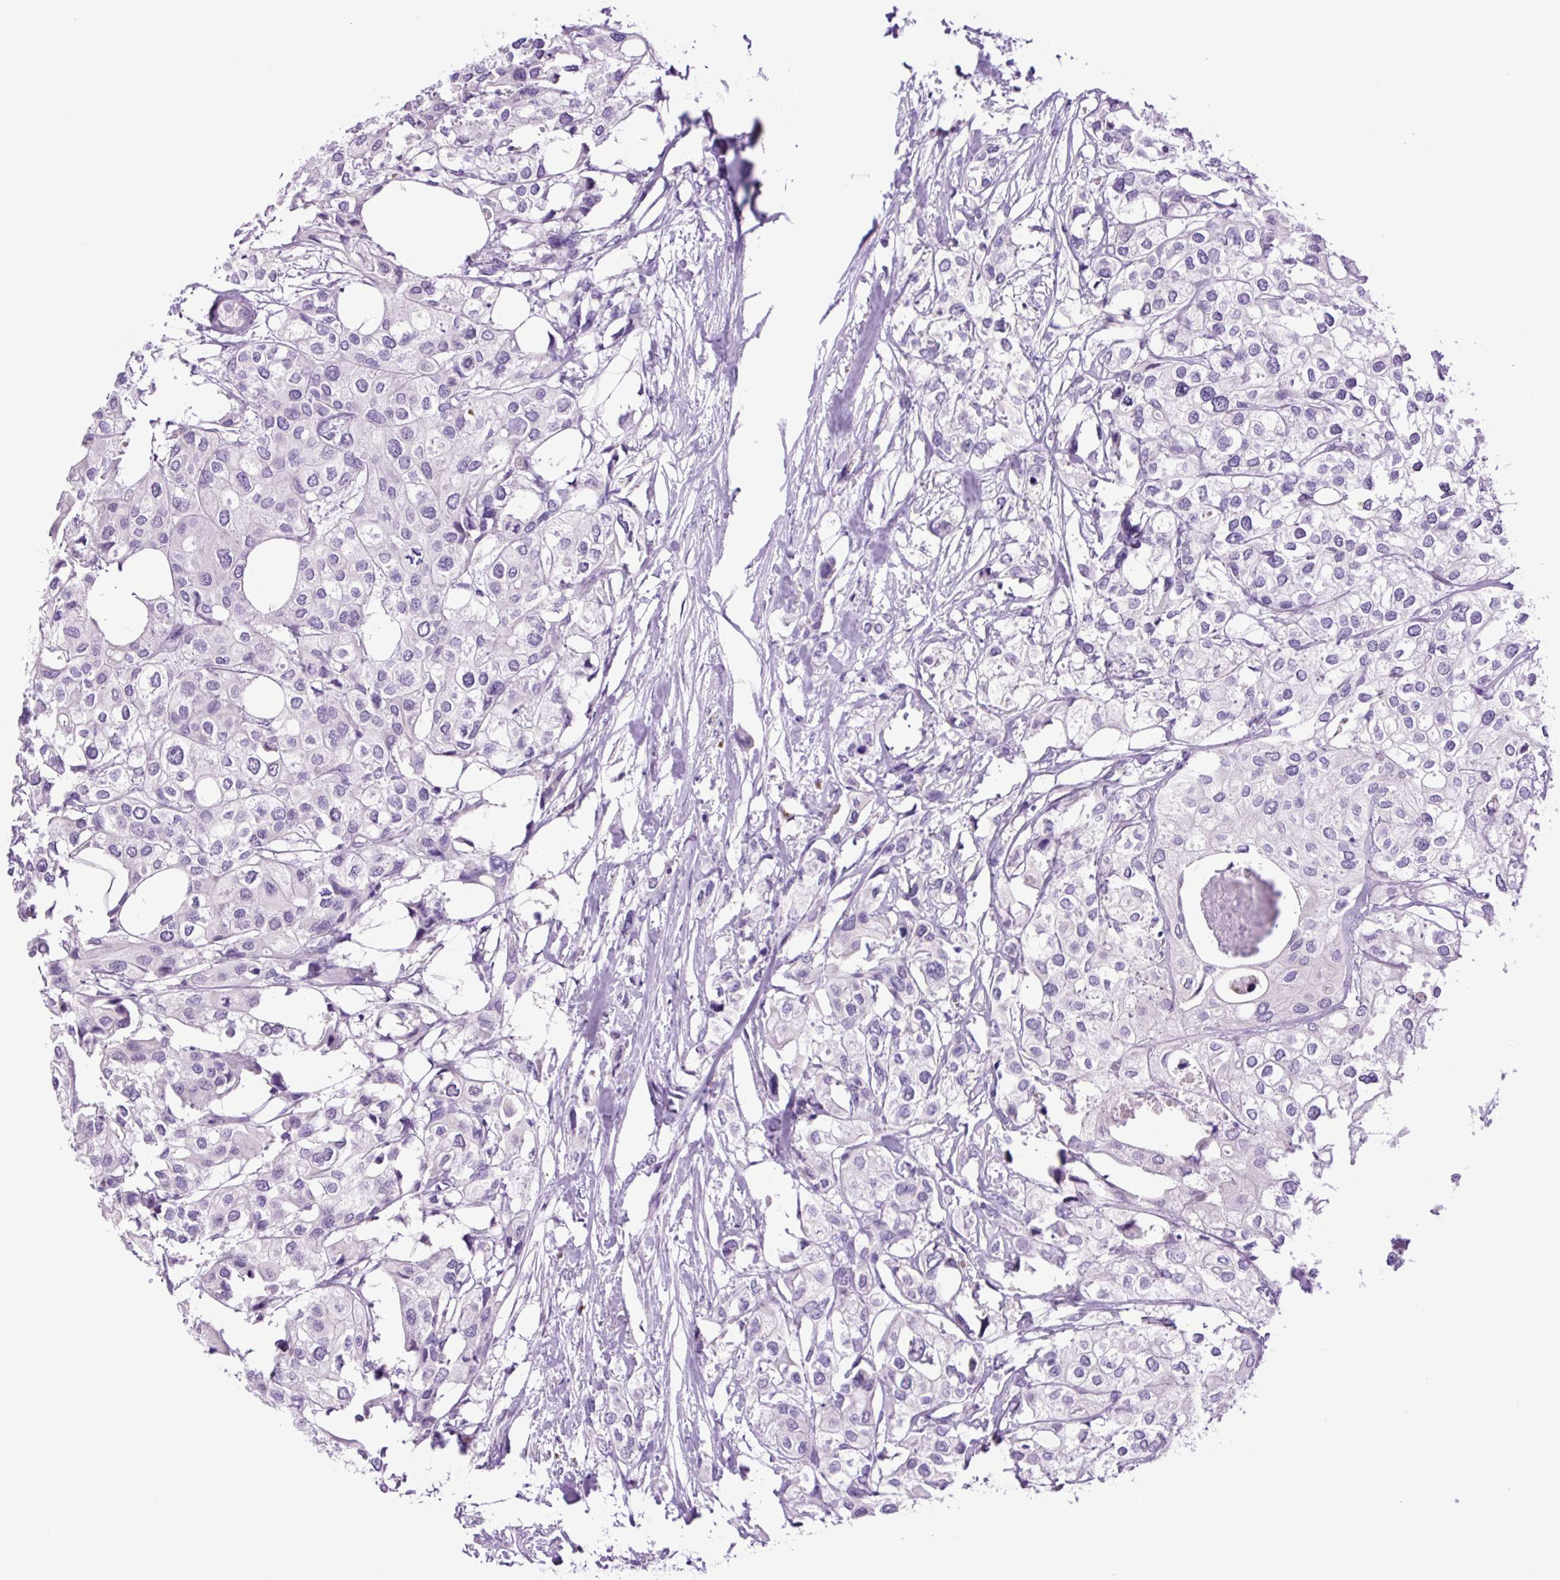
{"staining": {"intensity": "negative", "quantity": "none", "location": "none"}, "tissue": "urothelial cancer", "cell_type": "Tumor cells", "image_type": "cancer", "snomed": [{"axis": "morphology", "description": "Urothelial carcinoma, High grade"}, {"axis": "topography", "description": "Urinary bladder"}], "caption": "Tumor cells show no significant protein positivity in urothelial cancer.", "gene": "MFSD3", "patient": {"sex": "male", "age": 64}}